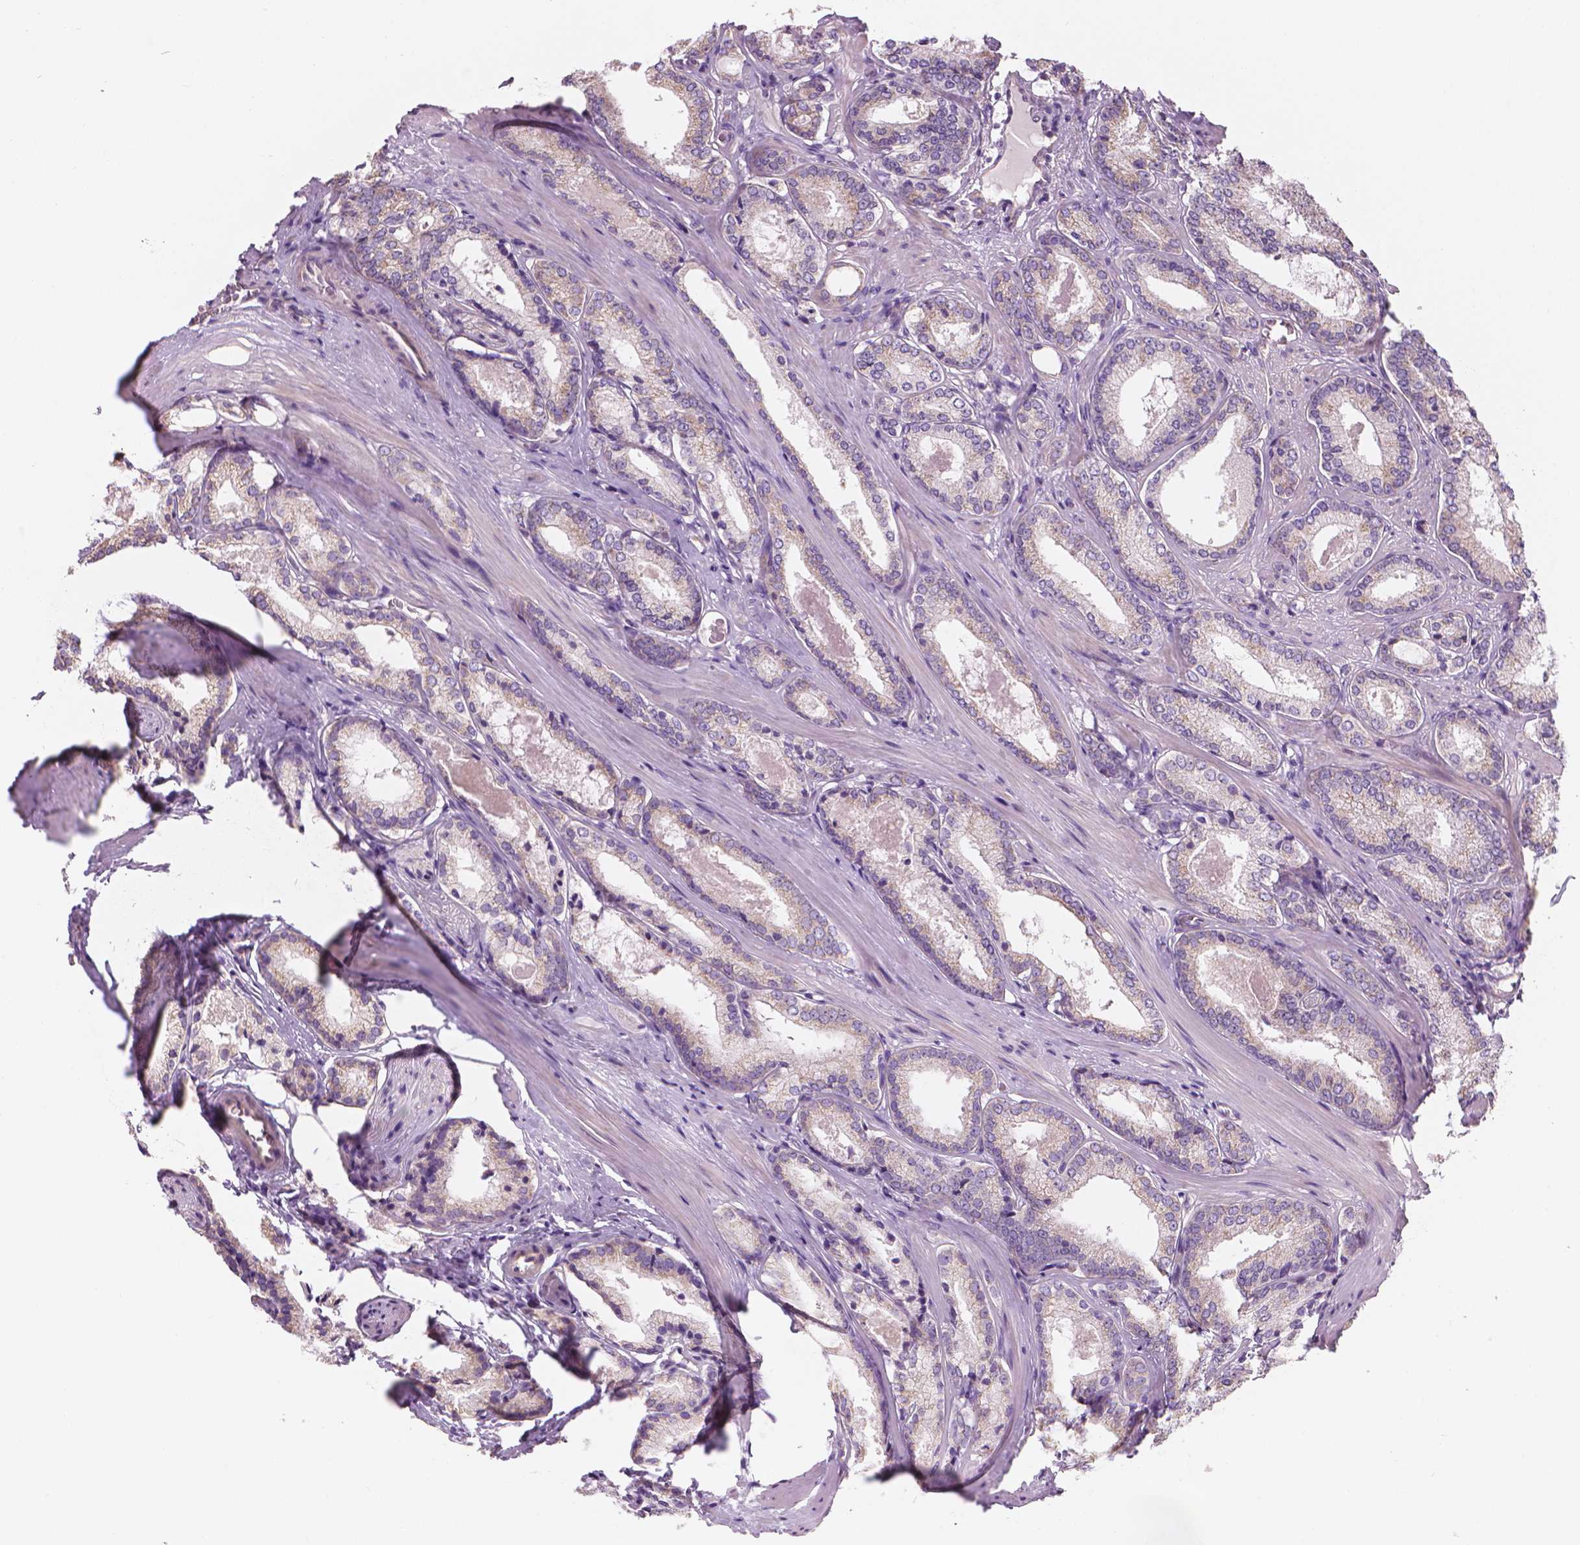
{"staining": {"intensity": "negative", "quantity": "none", "location": "none"}, "tissue": "prostate cancer", "cell_type": "Tumor cells", "image_type": "cancer", "snomed": [{"axis": "morphology", "description": "Adenocarcinoma, Low grade"}, {"axis": "topography", "description": "Prostate"}], "caption": "Tumor cells are negative for protein expression in human prostate cancer. (DAB (3,3'-diaminobenzidine) immunohistochemistry, high magnification).", "gene": "TTC29", "patient": {"sex": "male", "age": 56}}